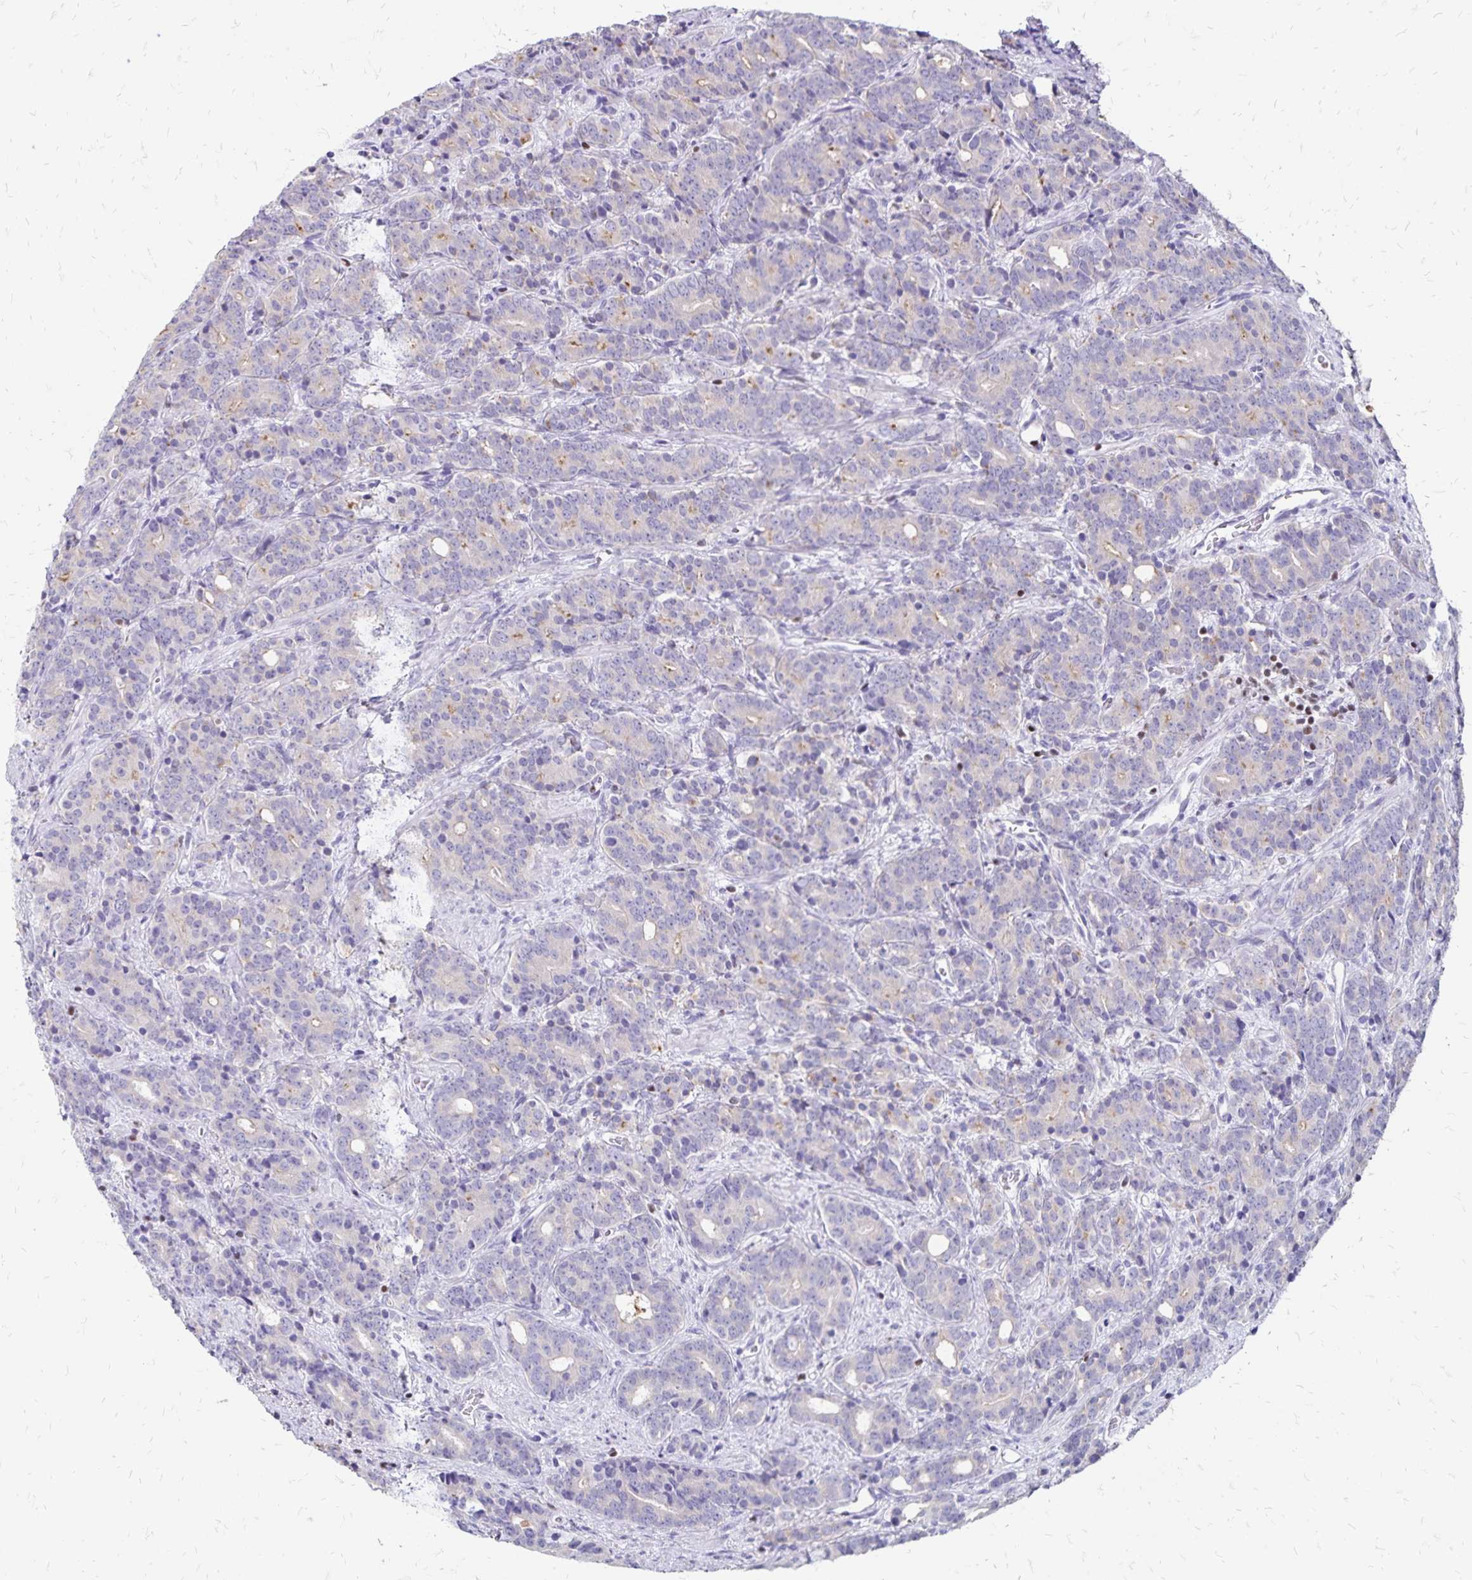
{"staining": {"intensity": "weak", "quantity": "25%-75%", "location": "cytoplasmic/membranous"}, "tissue": "prostate cancer", "cell_type": "Tumor cells", "image_type": "cancer", "snomed": [{"axis": "morphology", "description": "Adenocarcinoma, High grade"}, {"axis": "topography", "description": "Prostate"}], "caption": "IHC of prostate cancer reveals low levels of weak cytoplasmic/membranous expression in approximately 25%-75% of tumor cells. The staining is performed using DAB brown chromogen to label protein expression. The nuclei are counter-stained blue using hematoxylin.", "gene": "IKZF1", "patient": {"sex": "male", "age": 84}}